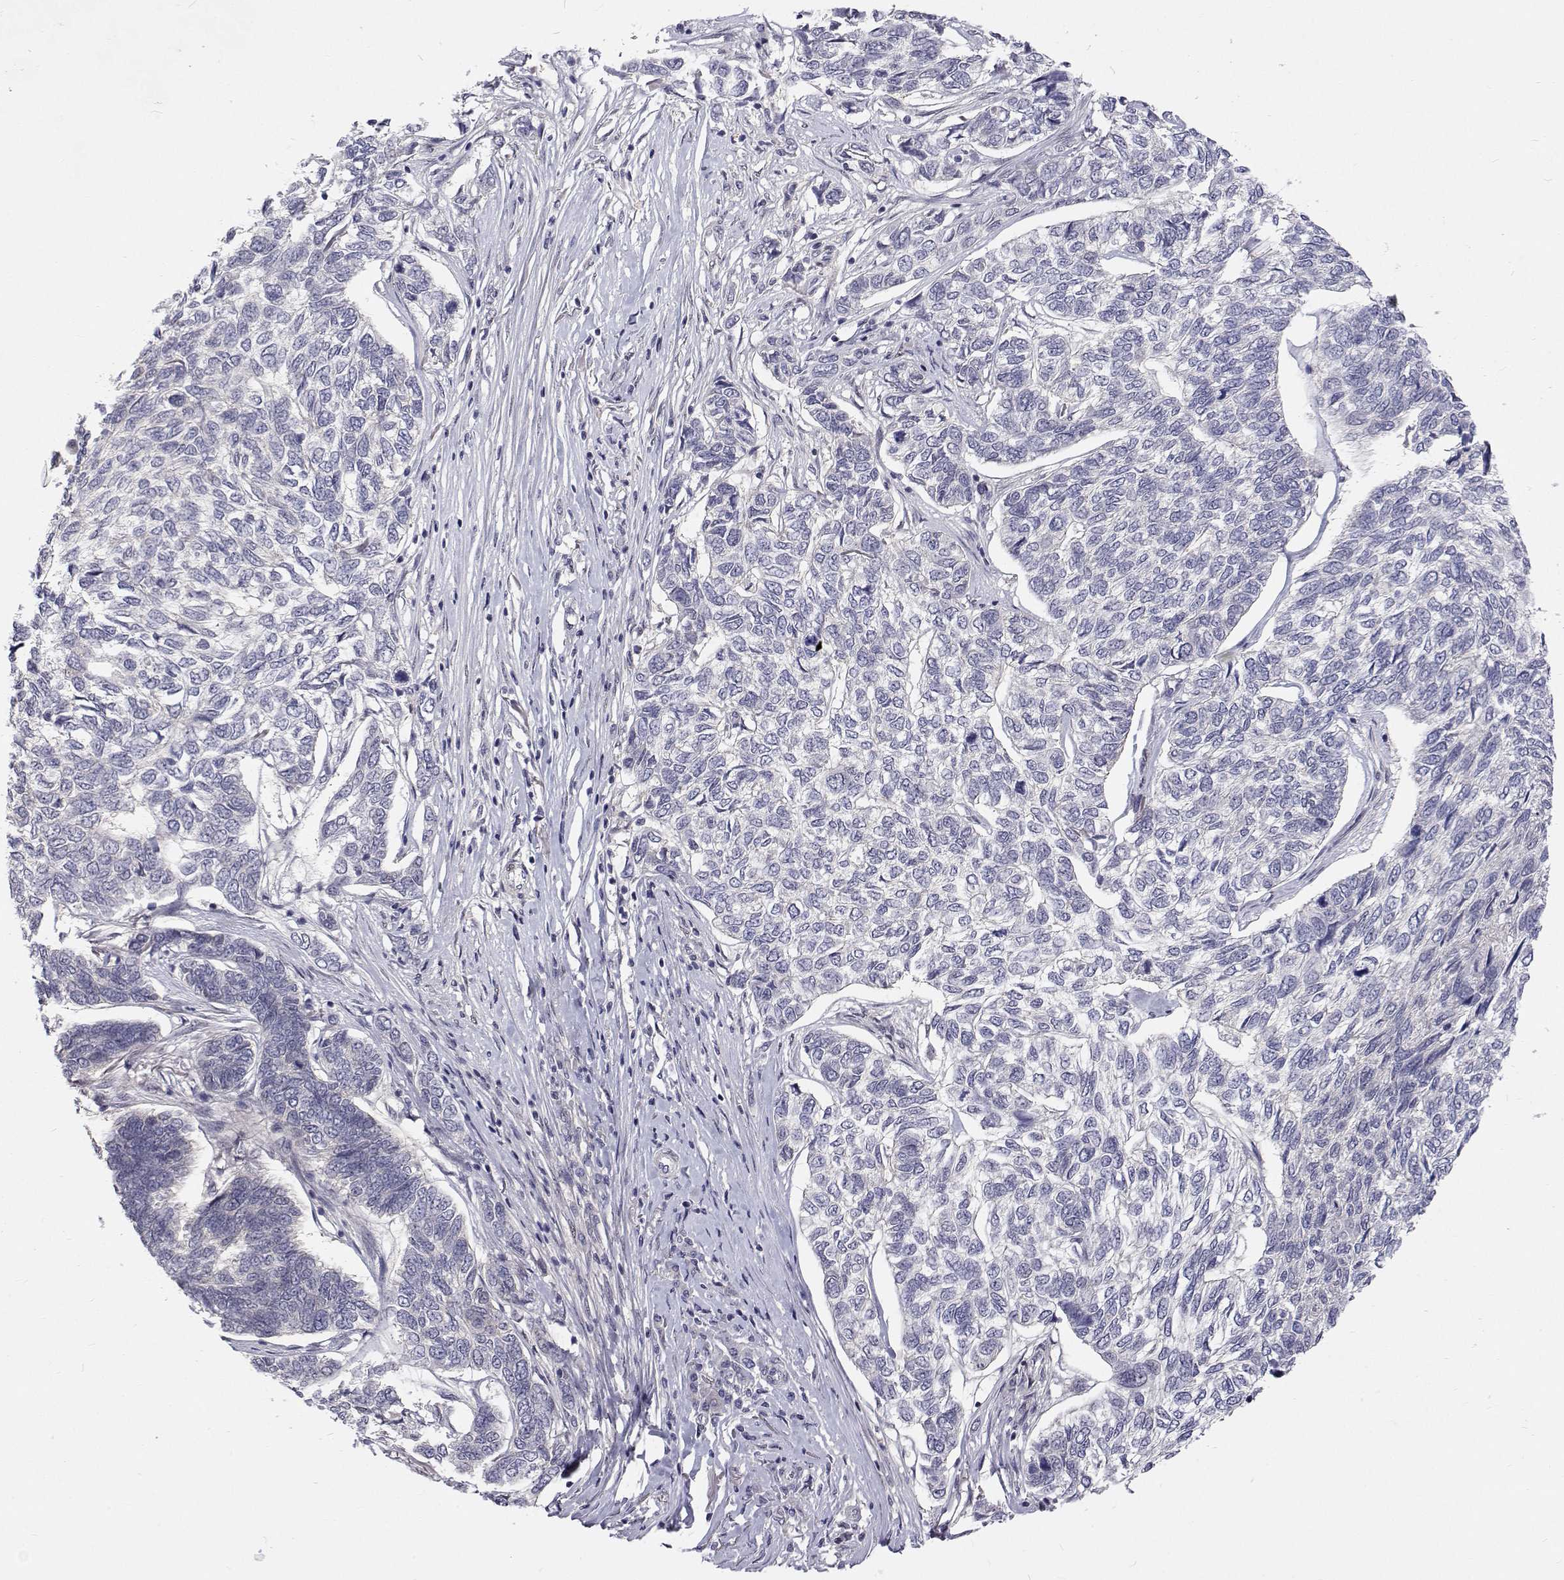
{"staining": {"intensity": "negative", "quantity": "none", "location": "none"}, "tissue": "skin cancer", "cell_type": "Tumor cells", "image_type": "cancer", "snomed": [{"axis": "morphology", "description": "Basal cell carcinoma"}, {"axis": "topography", "description": "Skin"}], "caption": "Immunohistochemistry (IHC) image of neoplastic tissue: skin cancer (basal cell carcinoma) stained with DAB displays no significant protein staining in tumor cells.", "gene": "MYPN", "patient": {"sex": "female", "age": 65}}